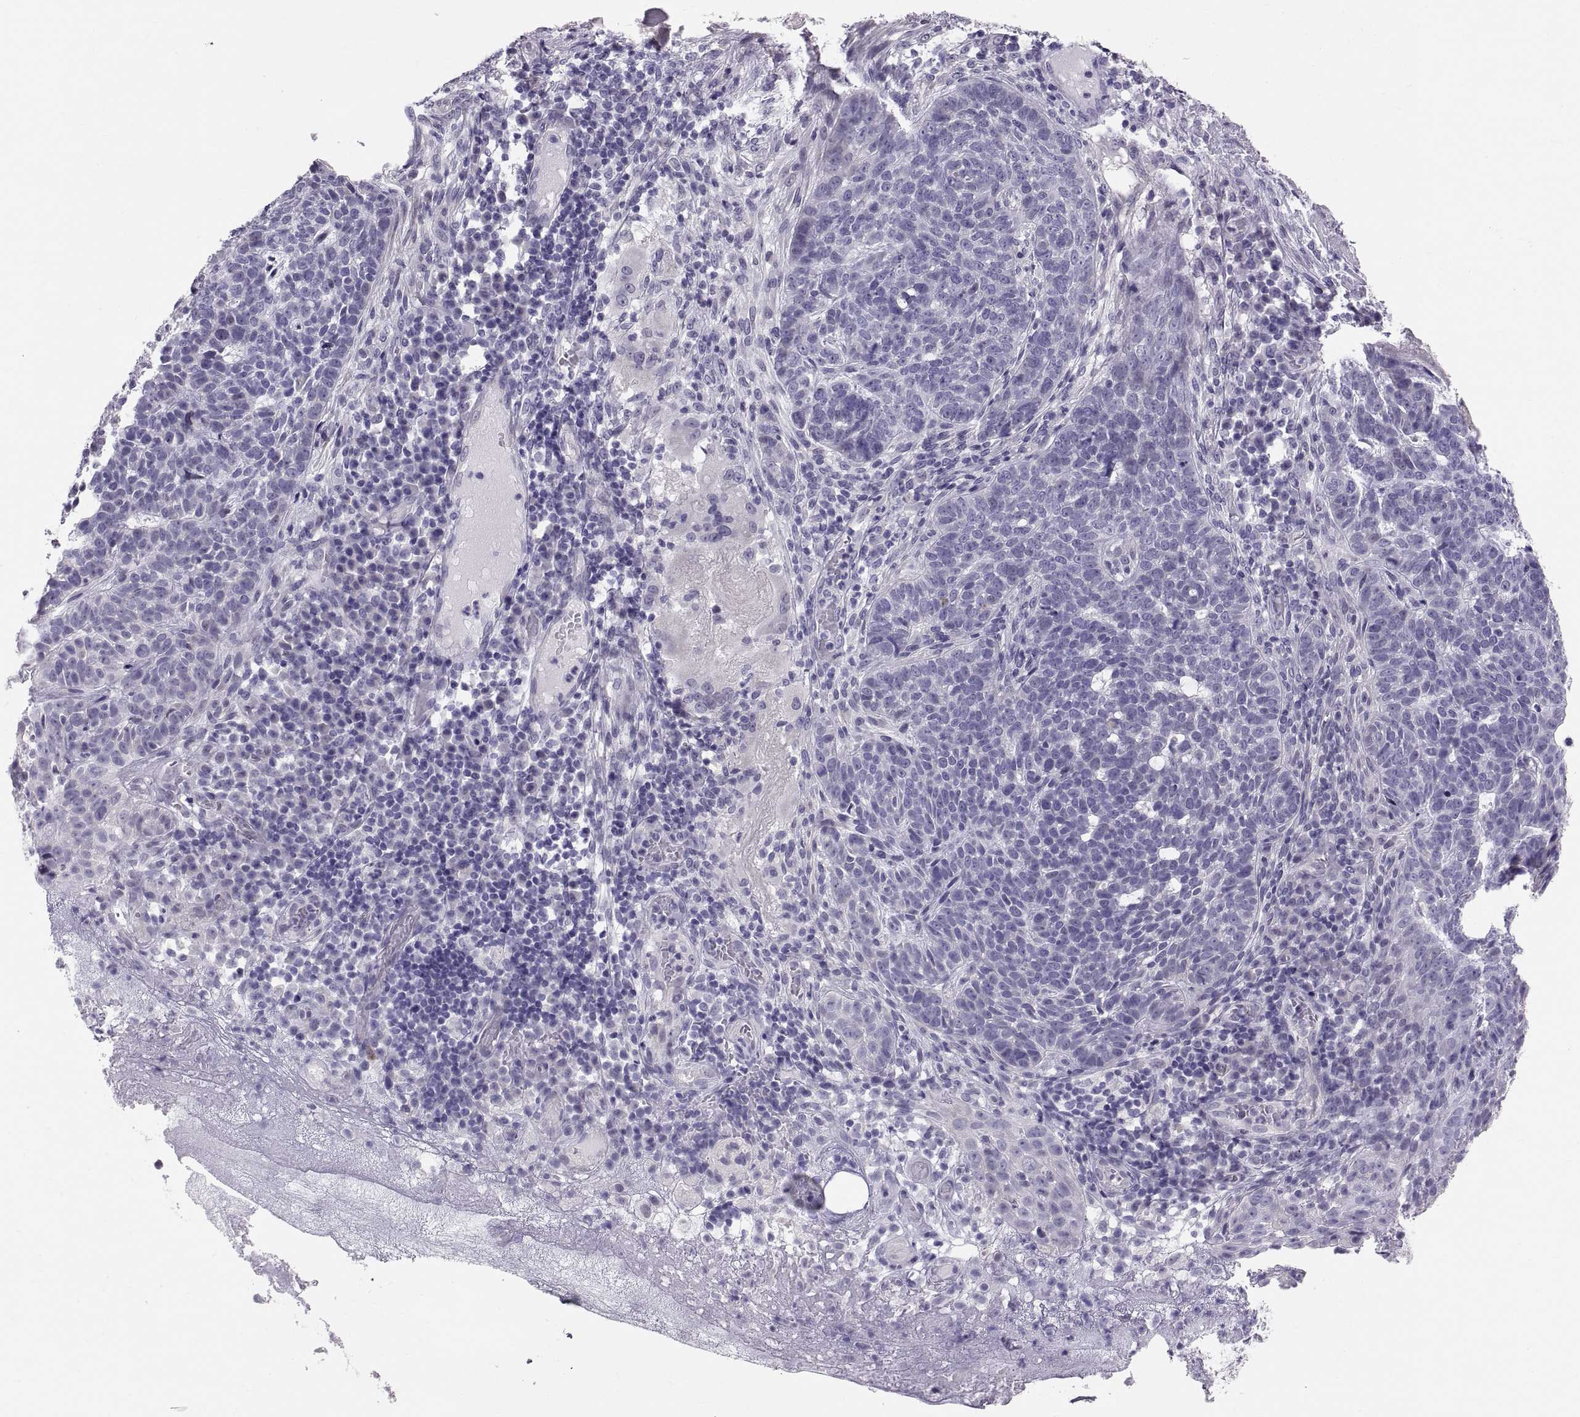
{"staining": {"intensity": "negative", "quantity": "none", "location": "none"}, "tissue": "skin cancer", "cell_type": "Tumor cells", "image_type": "cancer", "snomed": [{"axis": "morphology", "description": "Basal cell carcinoma"}, {"axis": "topography", "description": "Skin"}], "caption": "Immunohistochemistry (IHC) image of neoplastic tissue: human skin cancer (basal cell carcinoma) stained with DAB (3,3'-diaminobenzidine) shows no significant protein expression in tumor cells. (DAB (3,3'-diaminobenzidine) IHC visualized using brightfield microscopy, high magnification).", "gene": "FAM170A", "patient": {"sex": "female", "age": 69}}